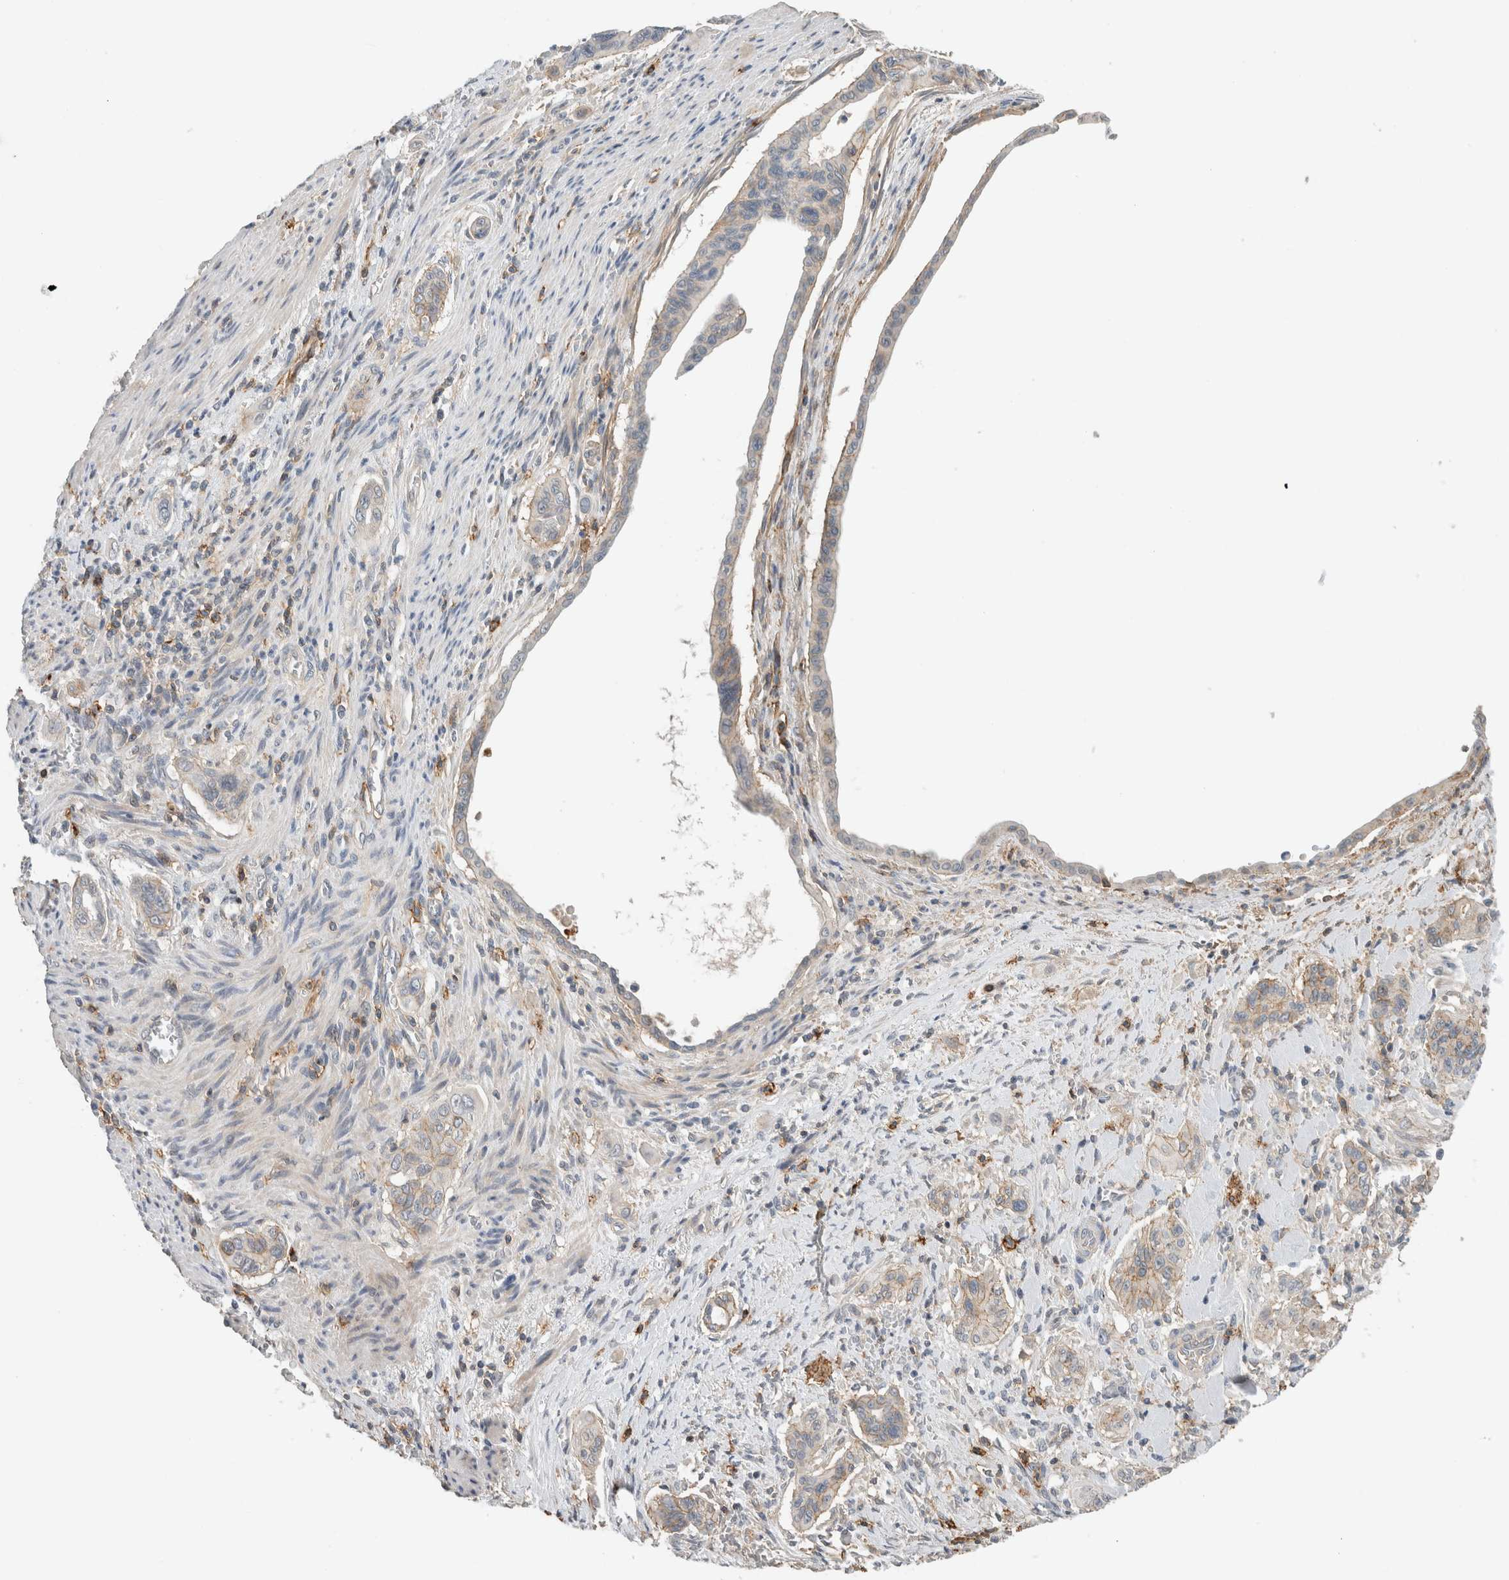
{"staining": {"intensity": "weak", "quantity": "<25%", "location": "cytoplasmic/membranous"}, "tissue": "pancreatic cancer", "cell_type": "Tumor cells", "image_type": "cancer", "snomed": [{"axis": "morphology", "description": "Adenocarcinoma, NOS"}, {"axis": "topography", "description": "Pancreas"}], "caption": "An immunohistochemistry image of pancreatic adenocarcinoma is shown. There is no staining in tumor cells of pancreatic adenocarcinoma.", "gene": "ERCC6L2", "patient": {"sex": "male", "age": 77}}